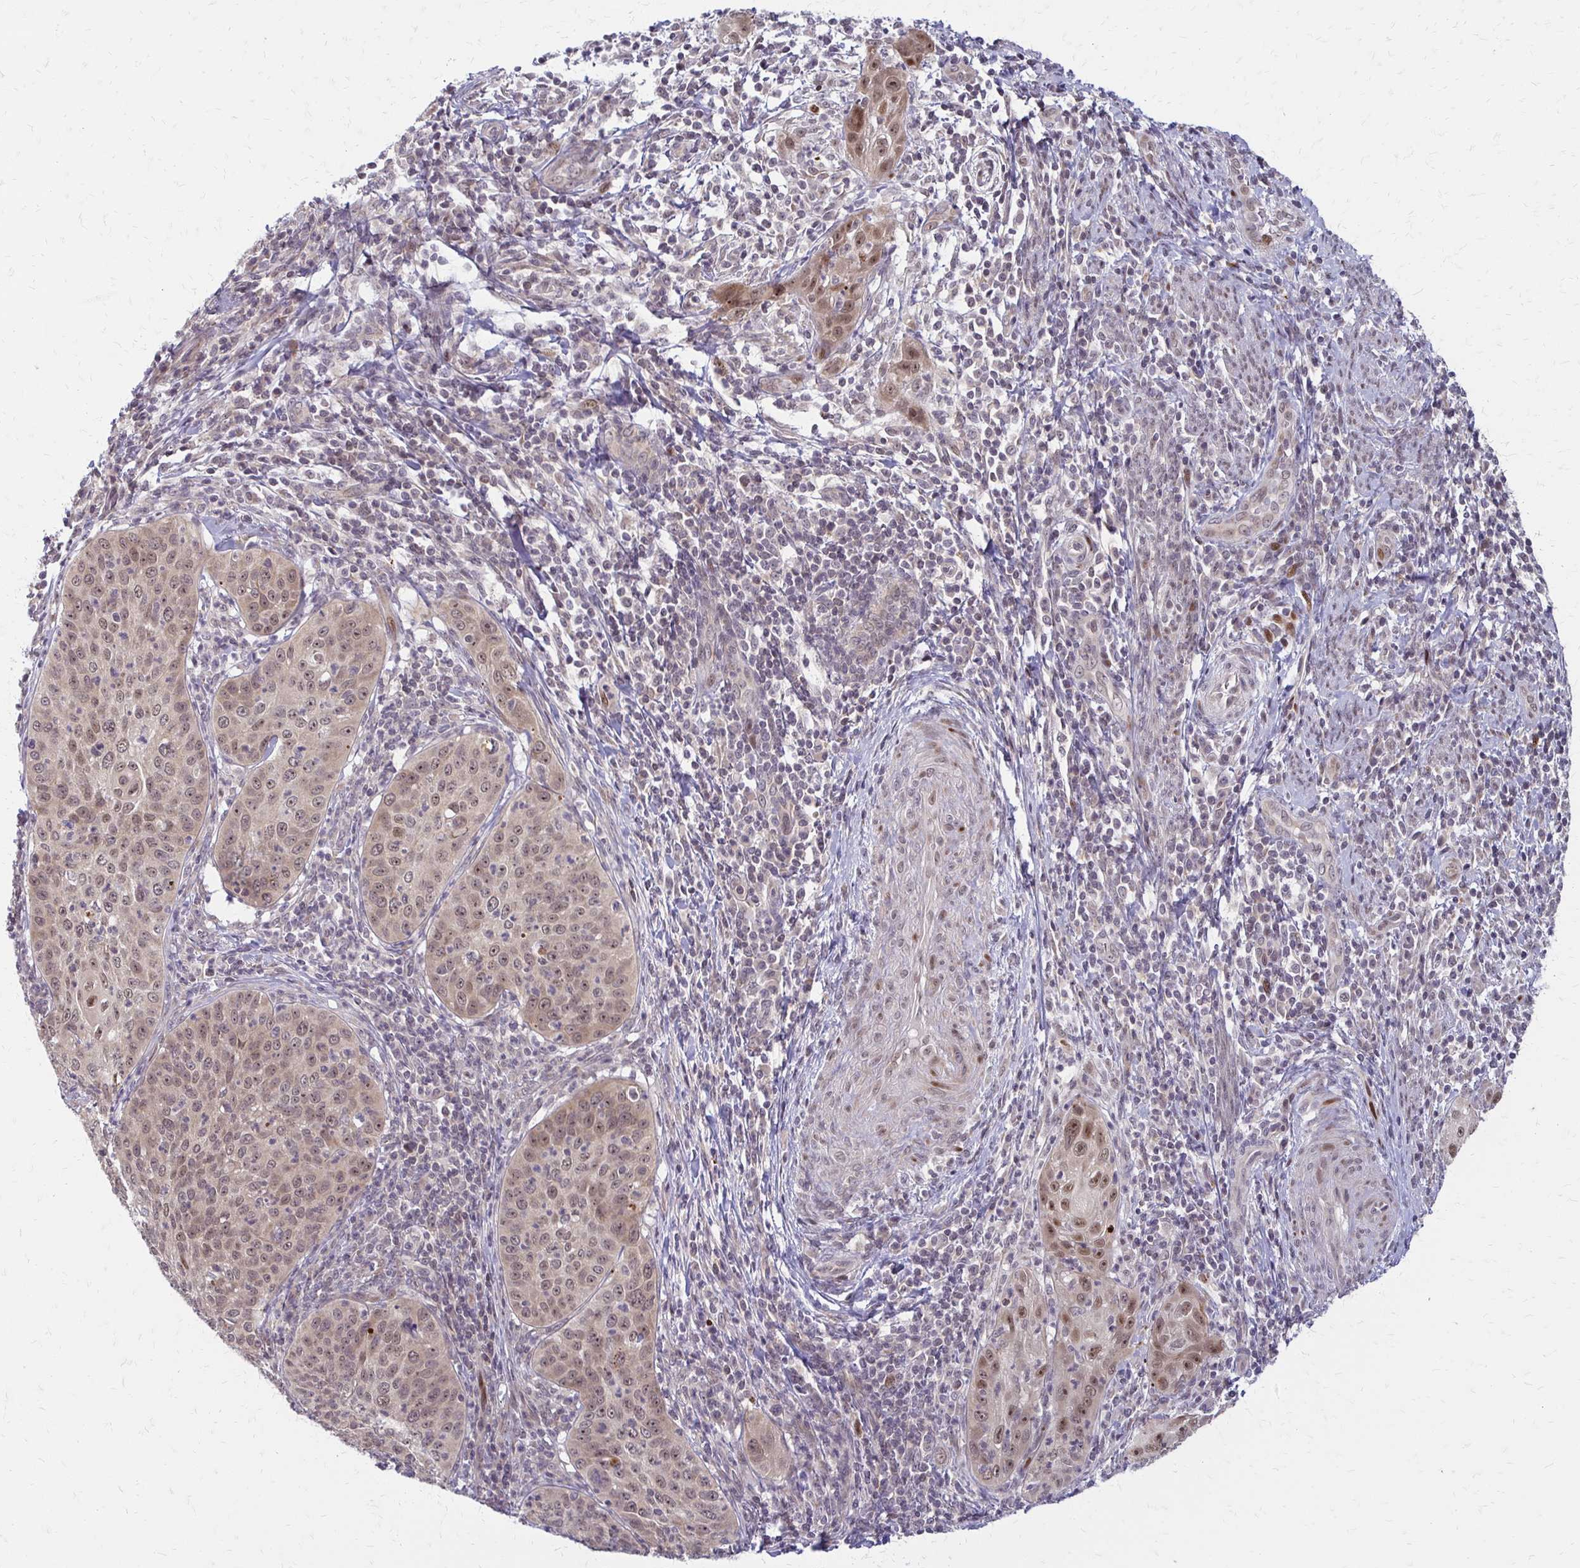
{"staining": {"intensity": "moderate", "quantity": ">75%", "location": "cytoplasmic/membranous,nuclear"}, "tissue": "cervical cancer", "cell_type": "Tumor cells", "image_type": "cancer", "snomed": [{"axis": "morphology", "description": "Squamous cell carcinoma, NOS"}, {"axis": "topography", "description": "Cervix"}], "caption": "The micrograph displays a brown stain indicating the presence of a protein in the cytoplasmic/membranous and nuclear of tumor cells in cervical cancer. (DAB (3,3'-diaminobenzidine) IHC, brown staining for protein, blue staining for nuclei).", "gene": "TRIR", "patient": {"sex": "female", "age": 30}}